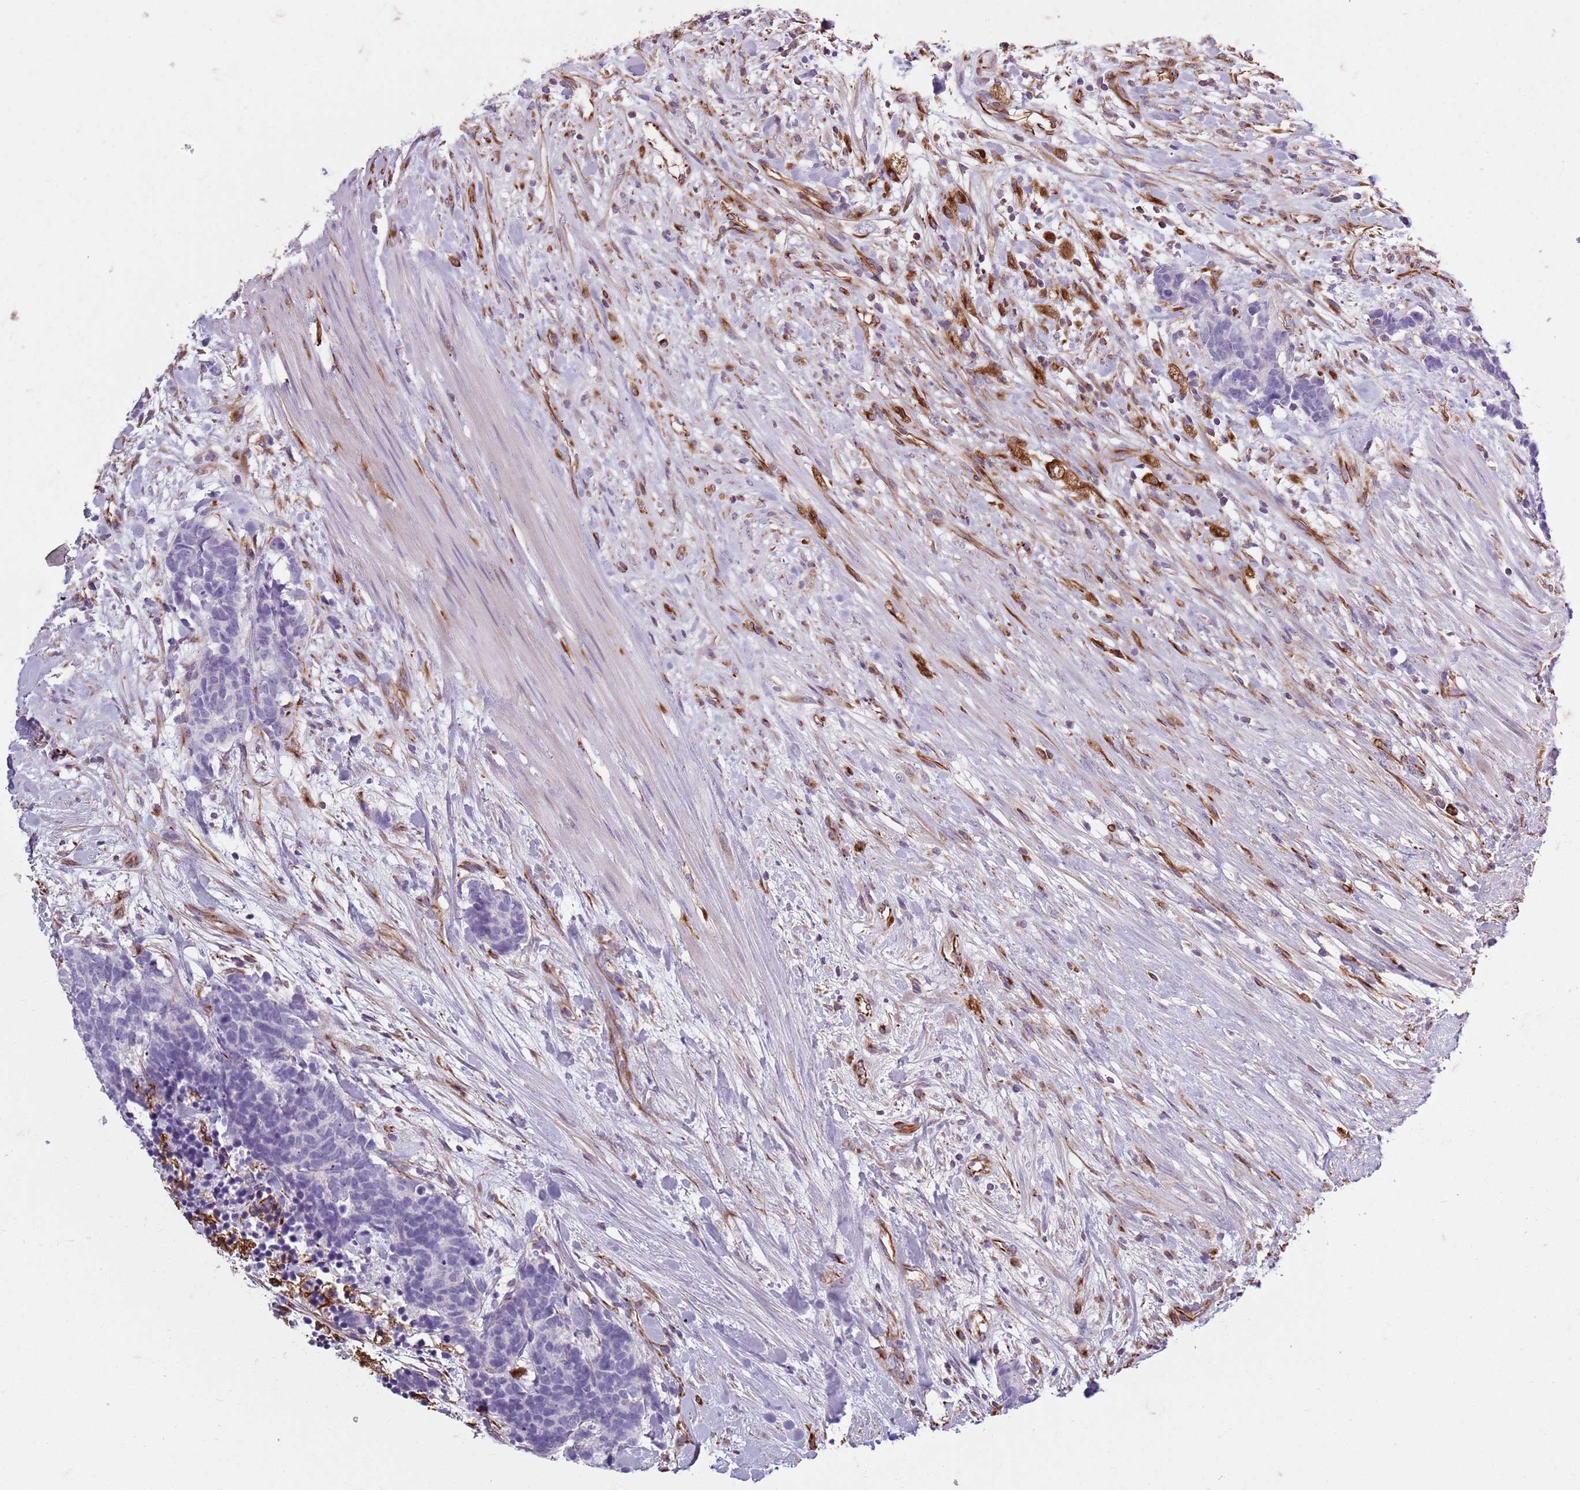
{"staining": {"intensity": "negative", "quantity": "none", "location": "none"}, "tissue": "carcinoid", "cell_type": "Tumor cells", "image_type": "cancer", "snomed": [{"axis": "morphology", "description": "Carcinoma, NOS"}, {"axis": "morphology", "description": "Carcinoid, malignant, NOS"}, {"axis": "topography", "description": "Prostate"}], "caption": "The micrograph demonstrates no staining of tumor cells in carcinoma.", "gene": "TAS2R38", "patient": {"sex": "male", "age": 57}}